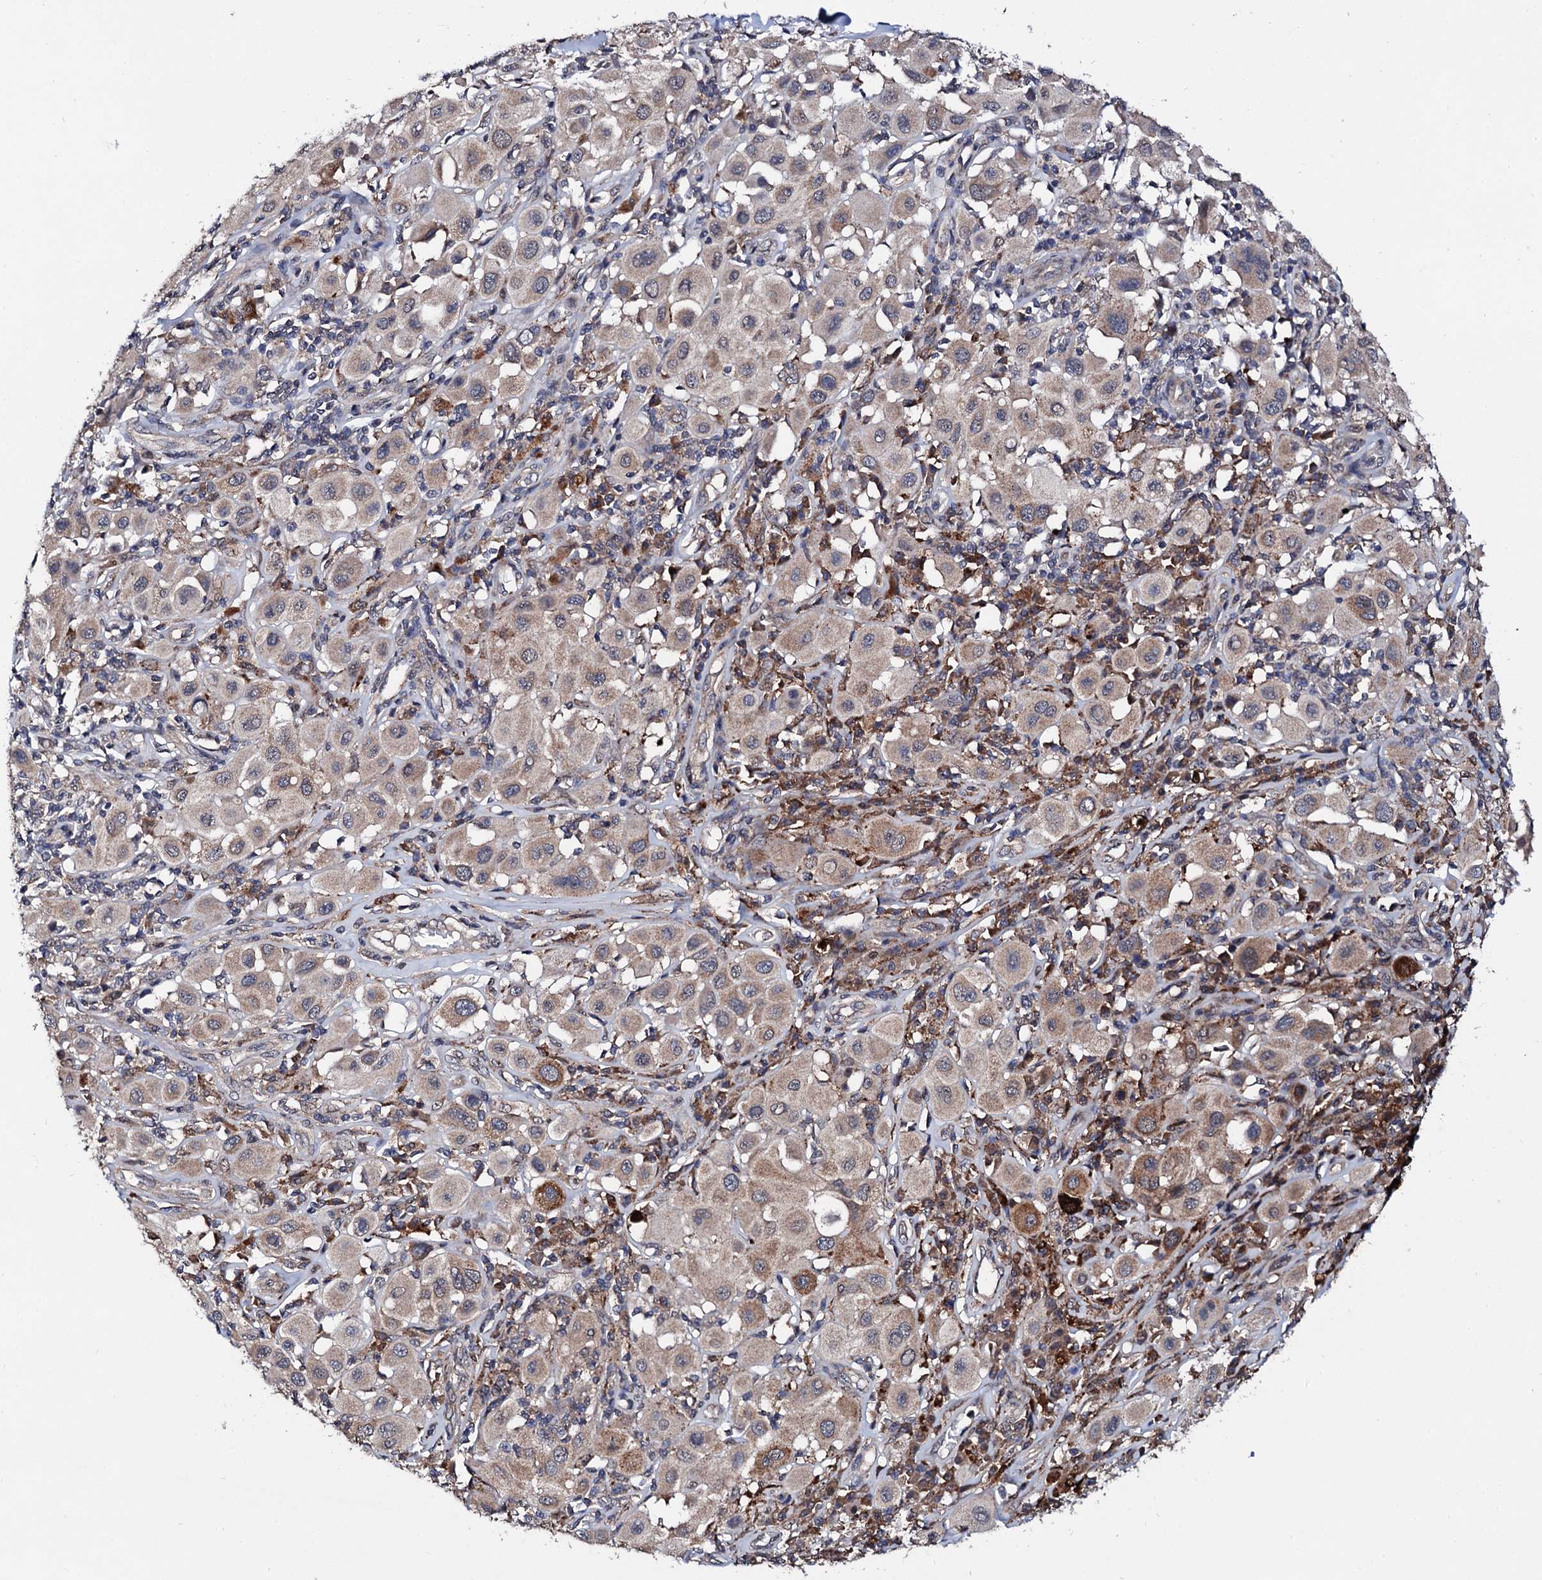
{"staining": {"intensity": "weak", "quantity": "25%-75%", "location": "cytoplasmic/membranous"}, "tissue": "melanoma", "cell_type": "Tumor cells", "image_type": "cancer", "snomed": [{"axis": "morphology", "description": "Malignant melanoma, Metastatic site"}, {"axis": "topography", "description": "Skin"}], "caption": "The histopathology image displays a brown stain indicating the presence of a protein in the cytoplasmic/membranous of tumor cells in malignant melanoma (metastatic site).", "gene": "IP6K1", "patient": {"sex": "male", "age": 41}}